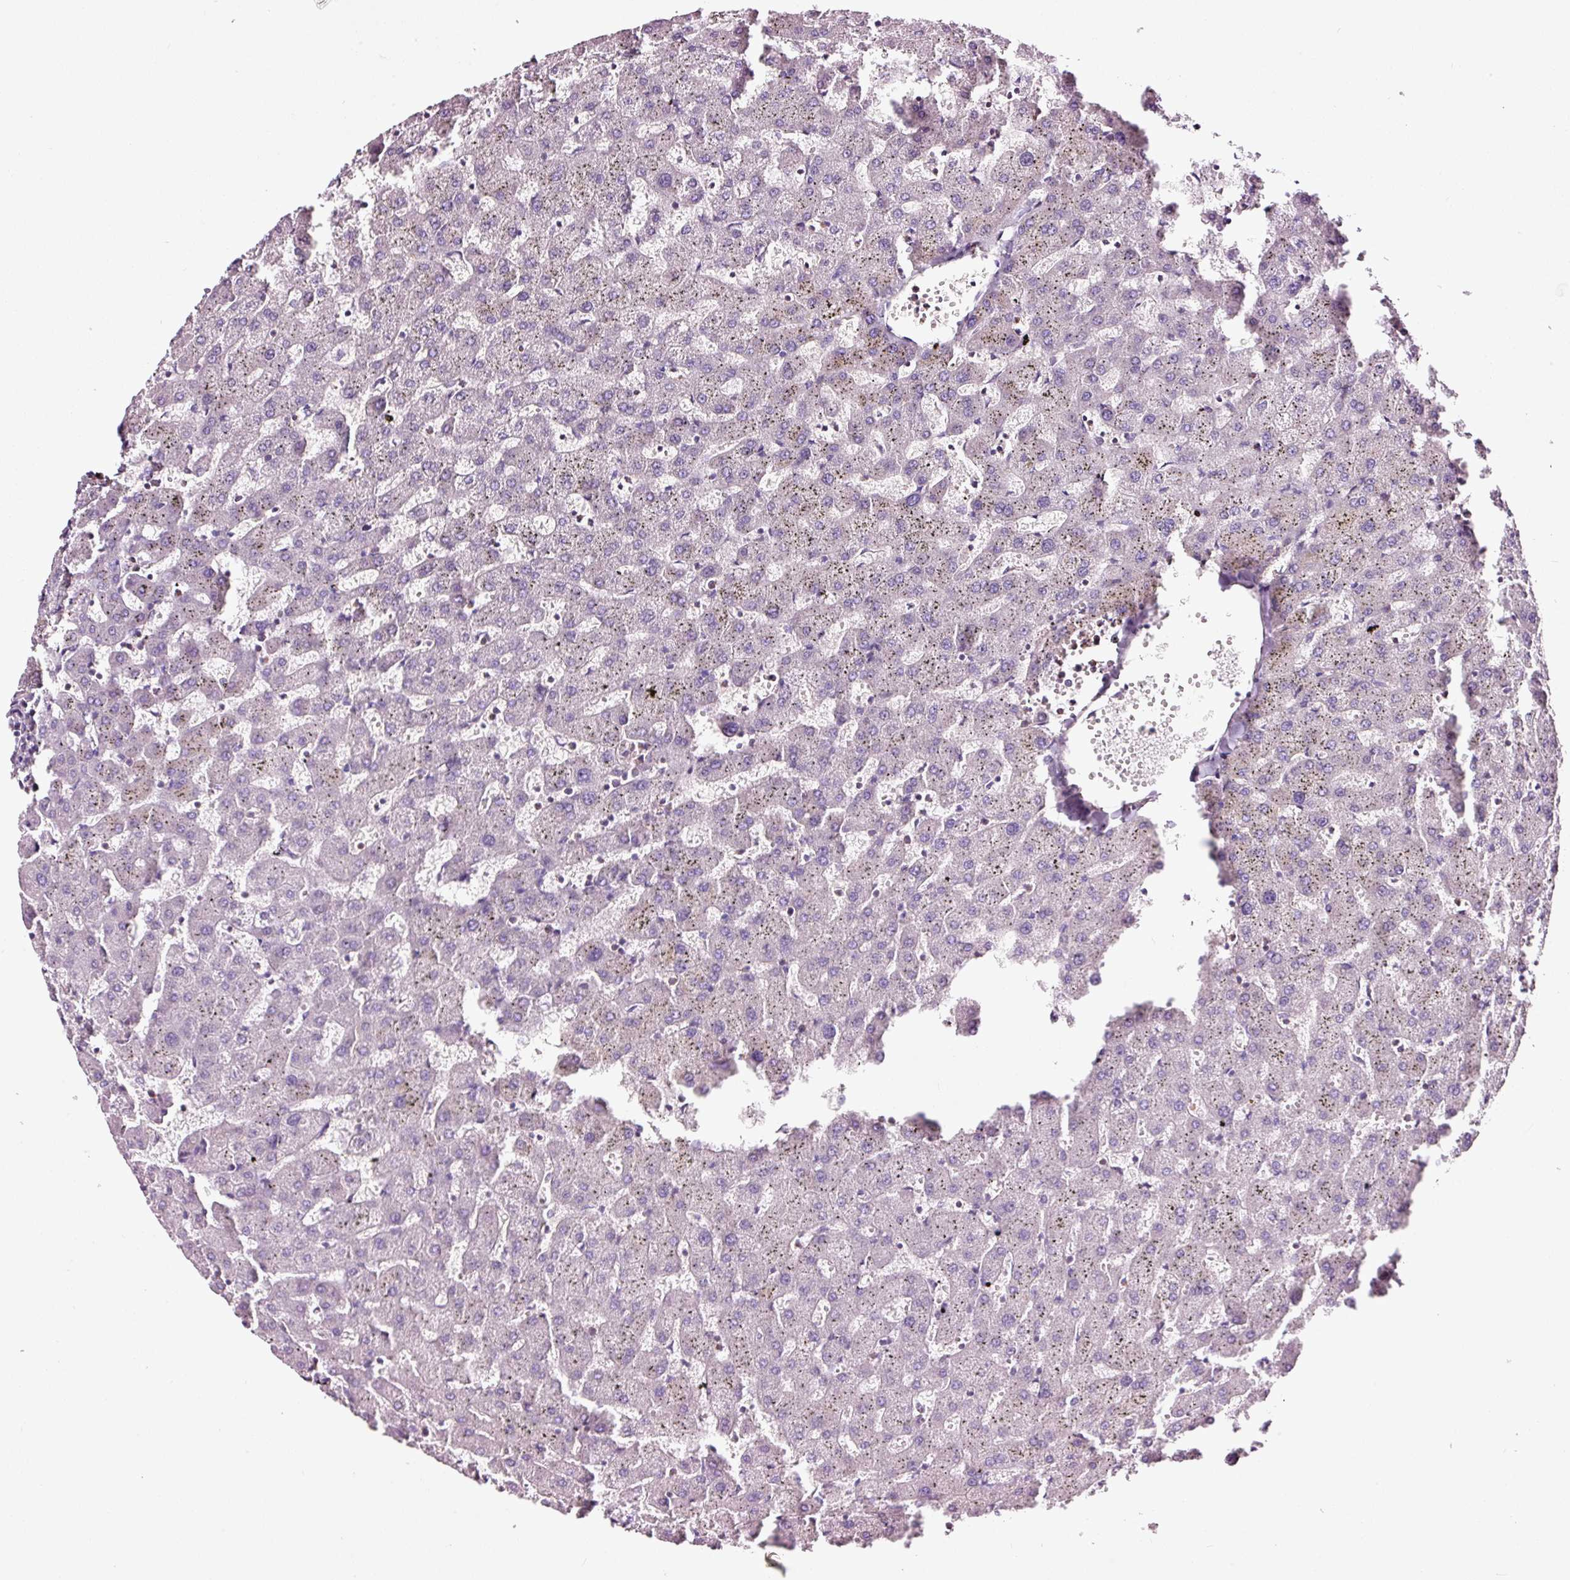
{"staining": {"intensity": "moderate", "quantity": ">75%", "location": "cytoplasmic/membranous"}, "tissue": "liver", "cell_type": "Cholangiocytes", "image_type": "normal", "snomed": [{"axis": "morphology", "description": "Normal tissue, NOS"}, {"axis": "topography", "description": "Liver"}], "caption": "The histopathology image displays a brown stain indicating the presence of a protein in the cytoplasmic/membranous of cholangiocytes in liver. The staining was performed using DAB to visualize the protein expression in brown, while the nuclei were stained in blue with hematoxylin (Magnification: 20x).", "gene": "ADD3", "patient": {"sex": "female", "age": 63}}